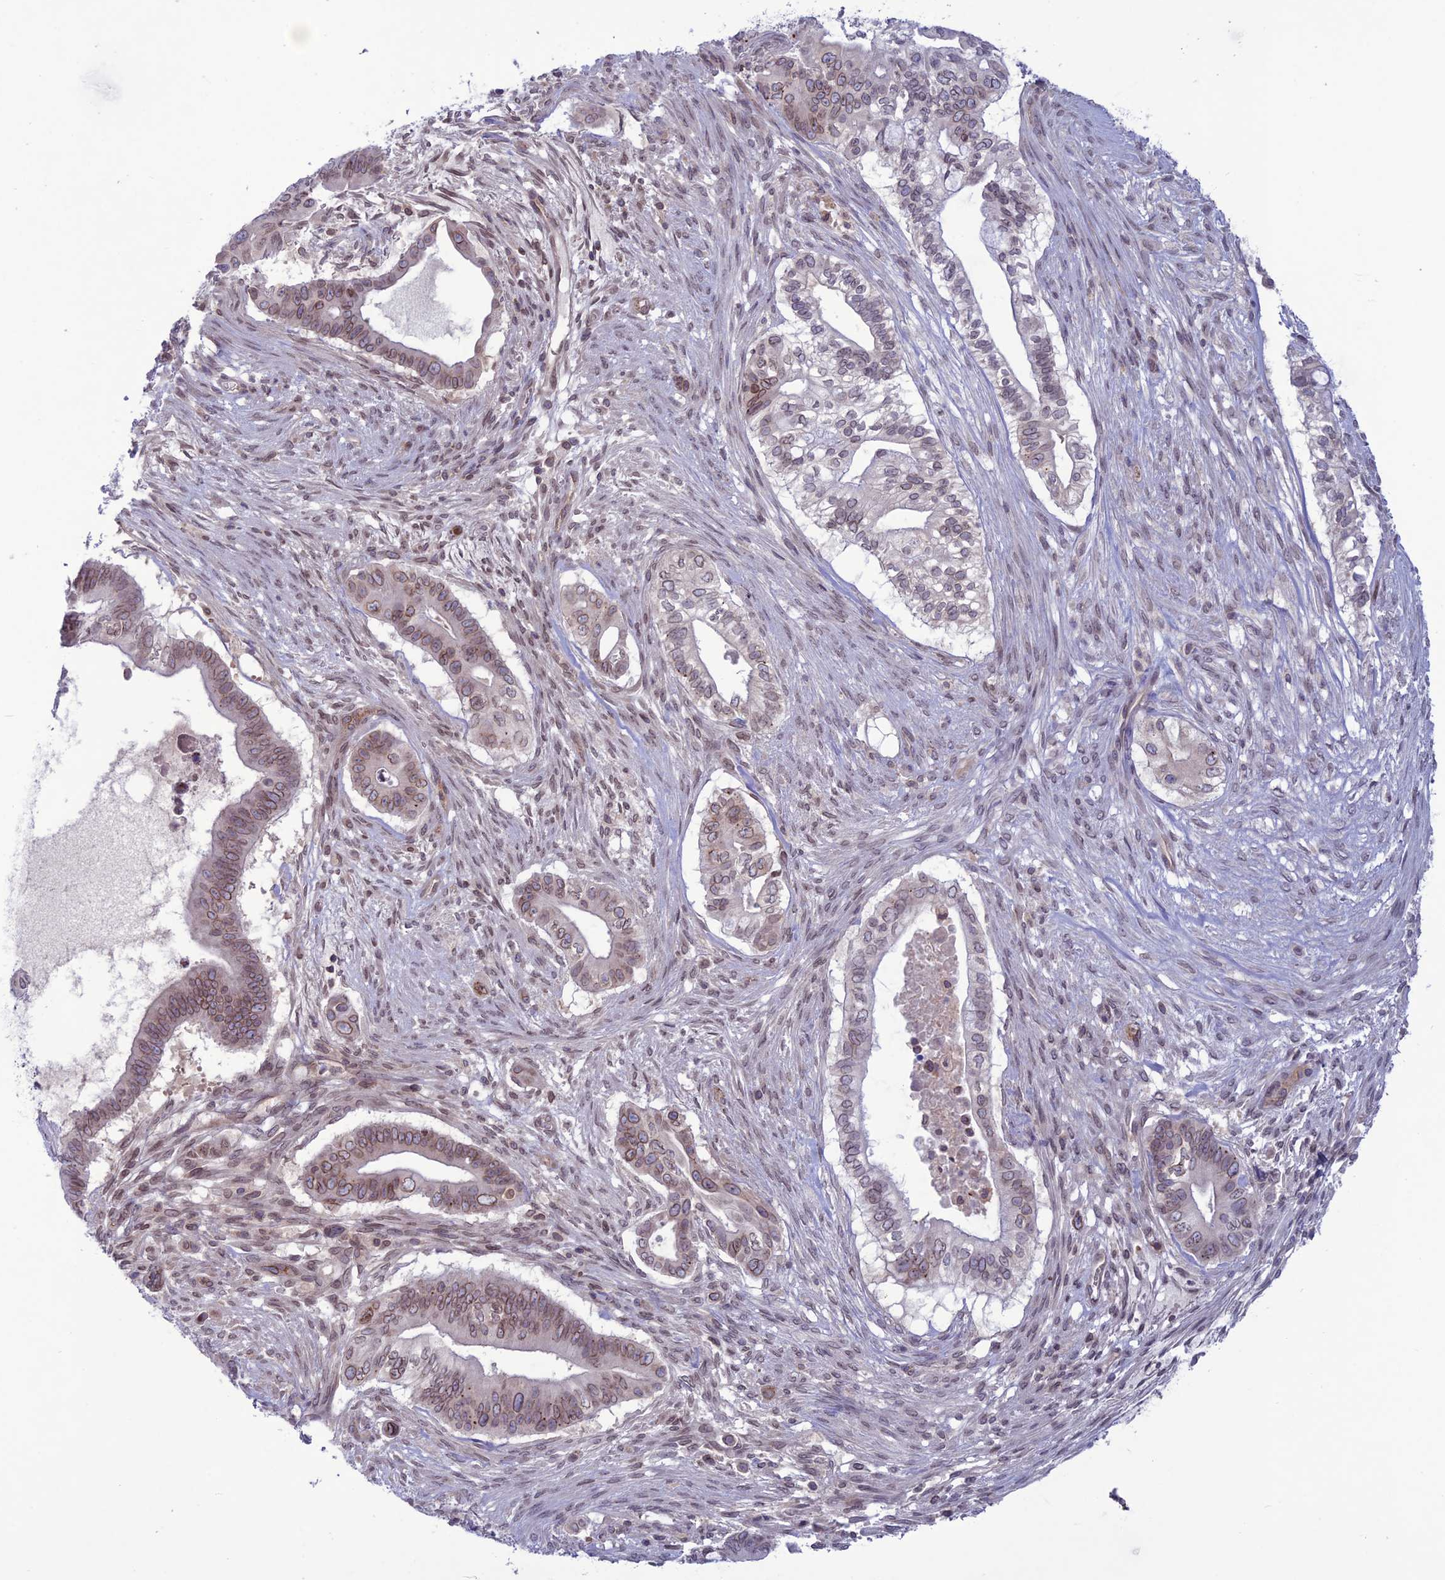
{"staining": {"intensity": "moderate", "quantity": ">75%", "location": "cytoplasmic/membranous,nuclear"}, "tissue": "pancreatic cancer", "cell_type": "Tumor cells", "image_type": "cancer", "snomed": [{"axis": "morphology", "description": "Adenocarcinoma, NOS"}, {"axis": "topography", "description": "Pancreas"}], "caption": "Protein staining exhibits moderate cytoplasmic/membranous and nuclear staining in about >75% of tumor cells in pancreatic cancer (adenocarcinoma). (DAB = brown stain, brightfield microscopy at high magnification).", "gene": "WDR46", "patient": {"sex": "male", "age": 68}}